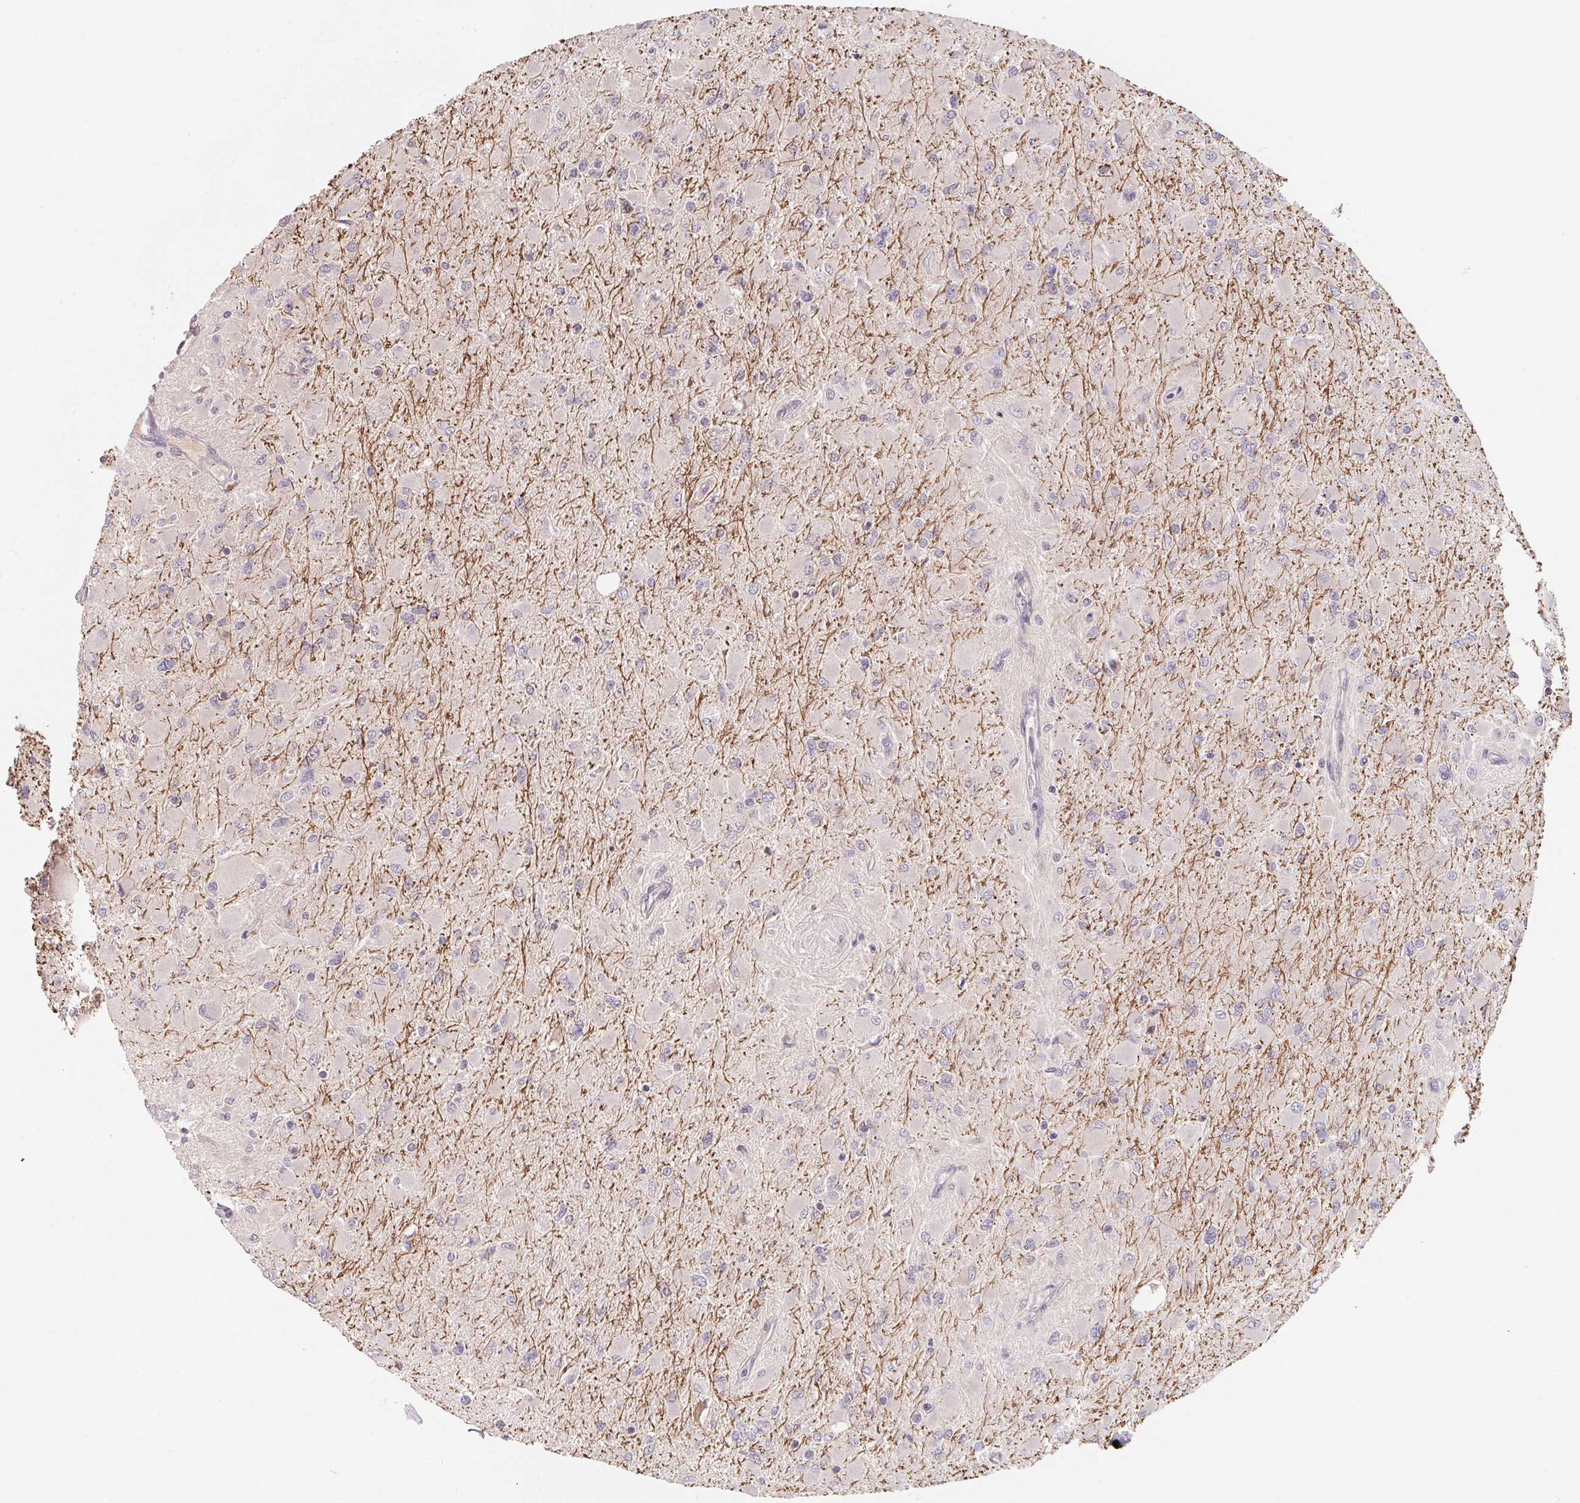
{"staining": {"intensity": "negative", "quantity": "none", "location": "none"}, "tissue": "glioma", "cell_type": "Tumor cells", "image_type": "cancer", "snomed": [{"axis": "morphology", "description": "Glioma, malignant, High grade"}, {"axis": "topography", "description": "Cerebral cortex"}], "caption": "This is an immunohistochemistry histopathology image of human glioma. There is no positivity in tumor cells.", "gene": "KIFC1", "patient": {"sex": "female", "age": 36}}